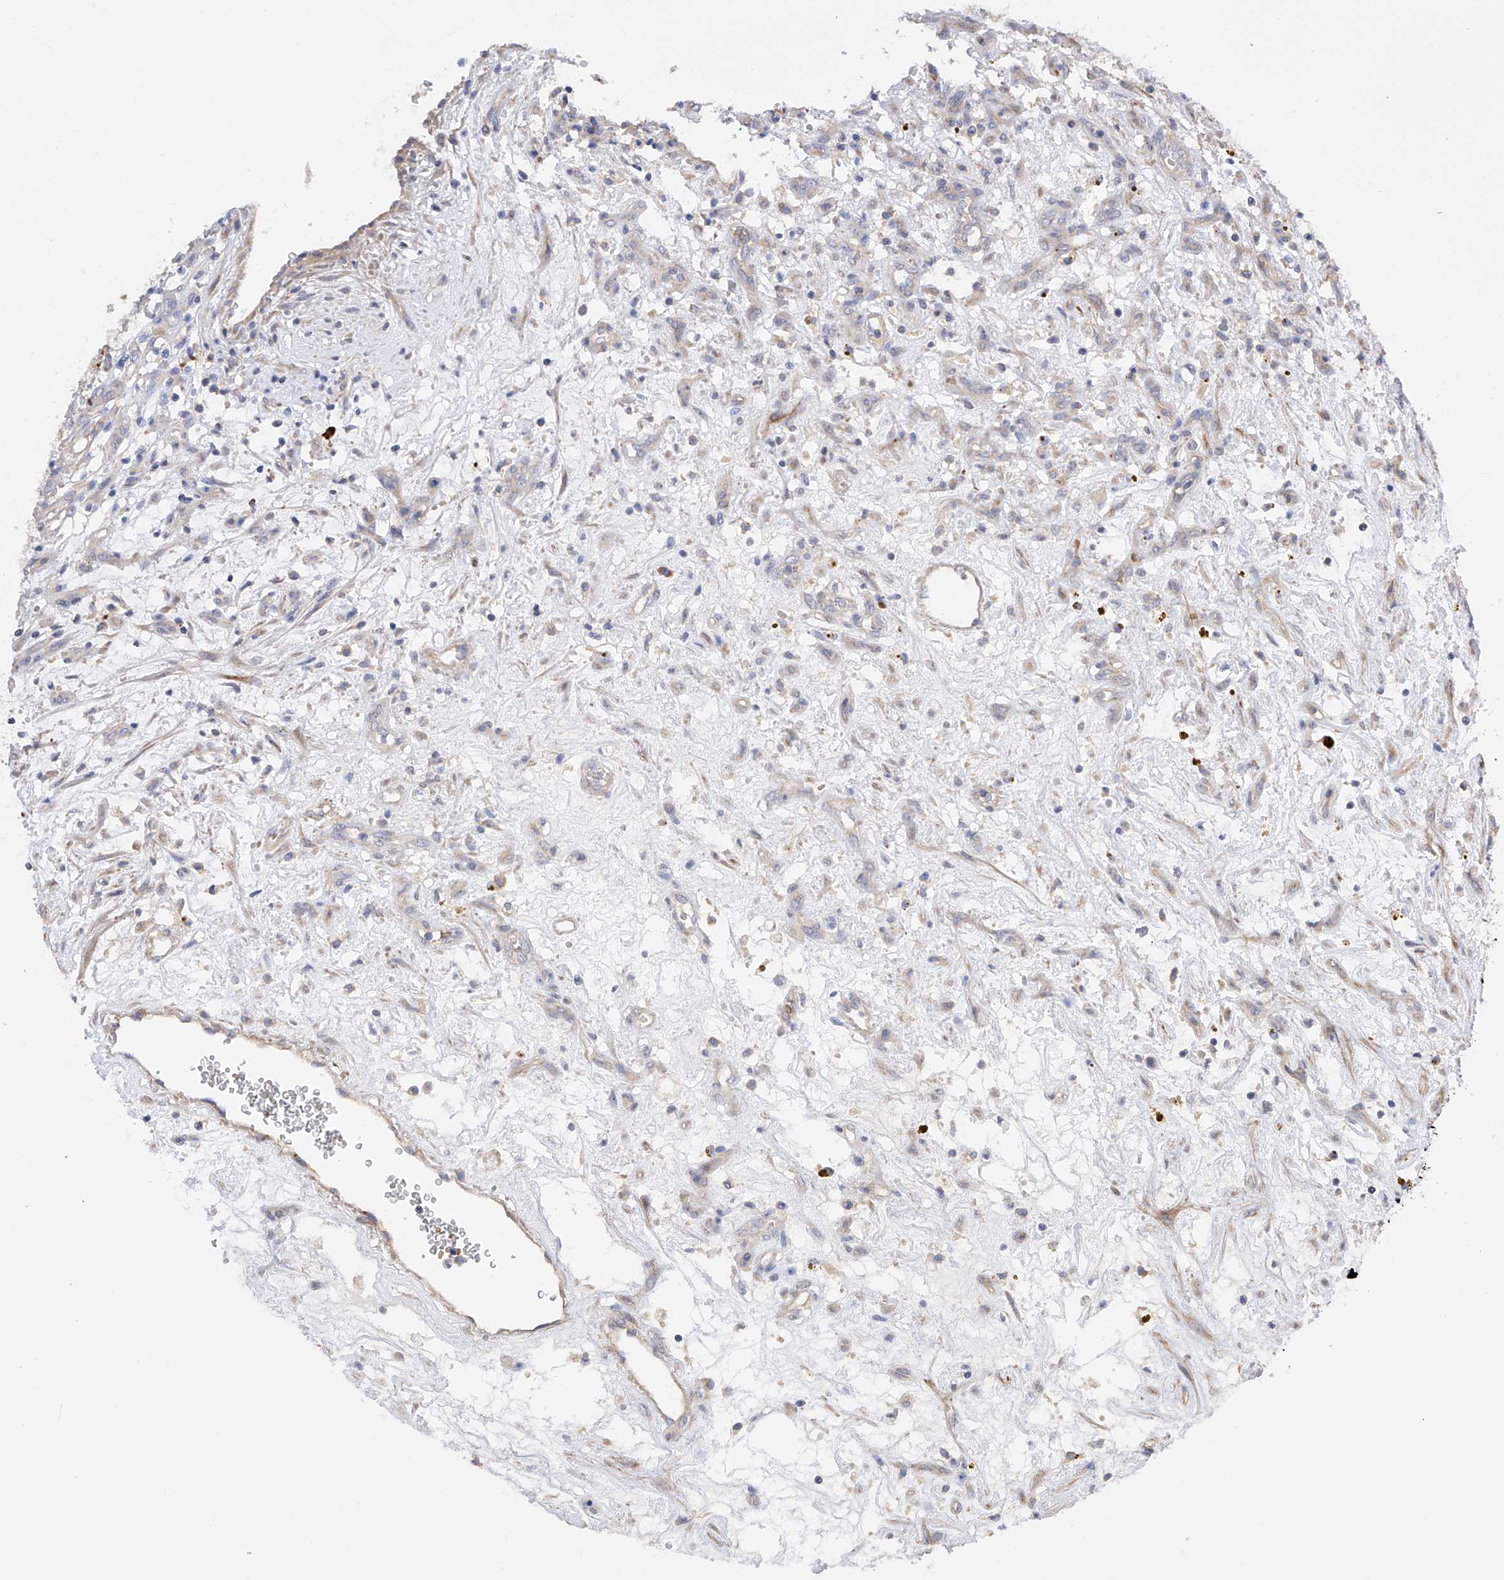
{"staining": {"intensity": "negative", "quantity": "none", "location": "none"}, "tissue": "renal cancer", "cell_type": "Tumor cells", "image_type": "cancer", "snomed": [{"axis": "morphology", "description": "Adenocarcinoma, NOS"}, {"axis": "topography", "description": "Kidney"}], "caption": "Renal cancer (adenocarcinoma) was stained to show a protein in brown. There is no significant expression in tumor cells.", "gene": "NFATC4", "patient": {"sex": "female", "age": 57}}